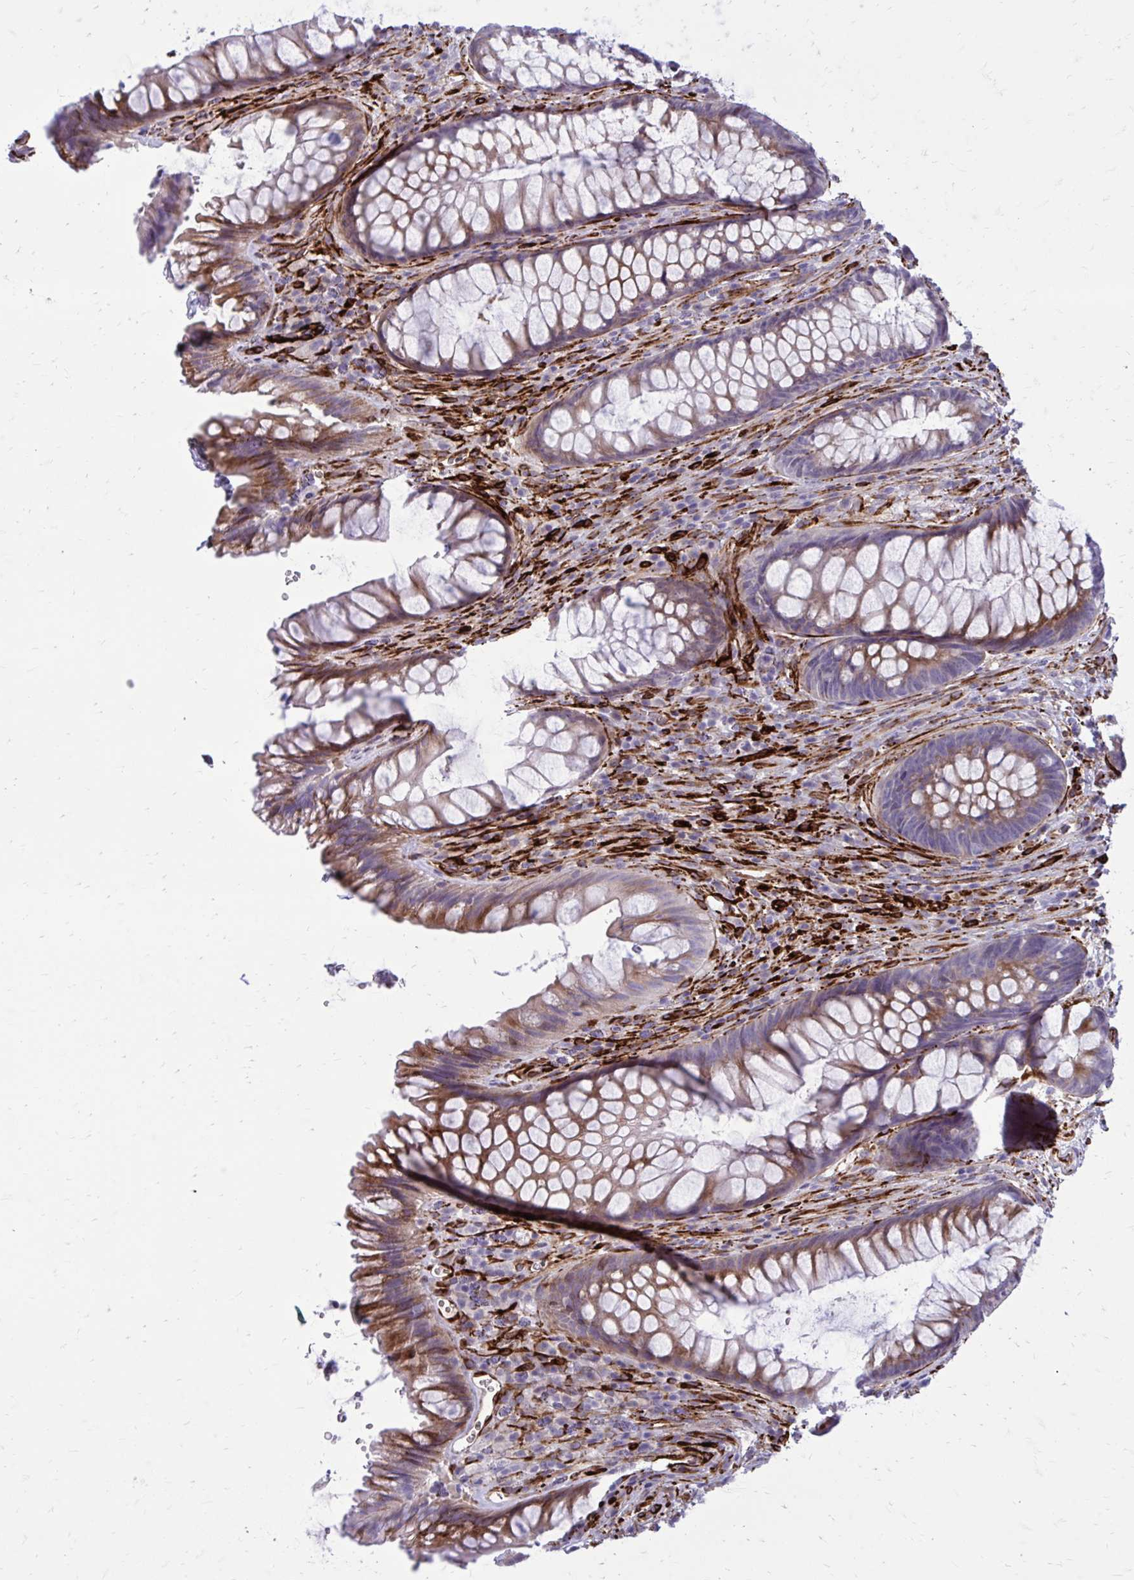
{"staining": {"intensity": "moderate", "quantity": ">75%", "location": "cytoplasmic/membranous"}, "tissue": "rectum", "cell_type": "Glandular cells", "image_type": "normal", "snomed": [{"axis": "morphology", "description": "Normal tissue, NOS"}, {"axis": "topography", "description": "Rectum"}], "caption": "Normal rectum reveals moderate cytoplasmic/membranous positivity in about >75% of glandular cells, visualized by immunohistochemistry.", "gene": "BEND5", "patient": {"sex": "male", "age": 53}}